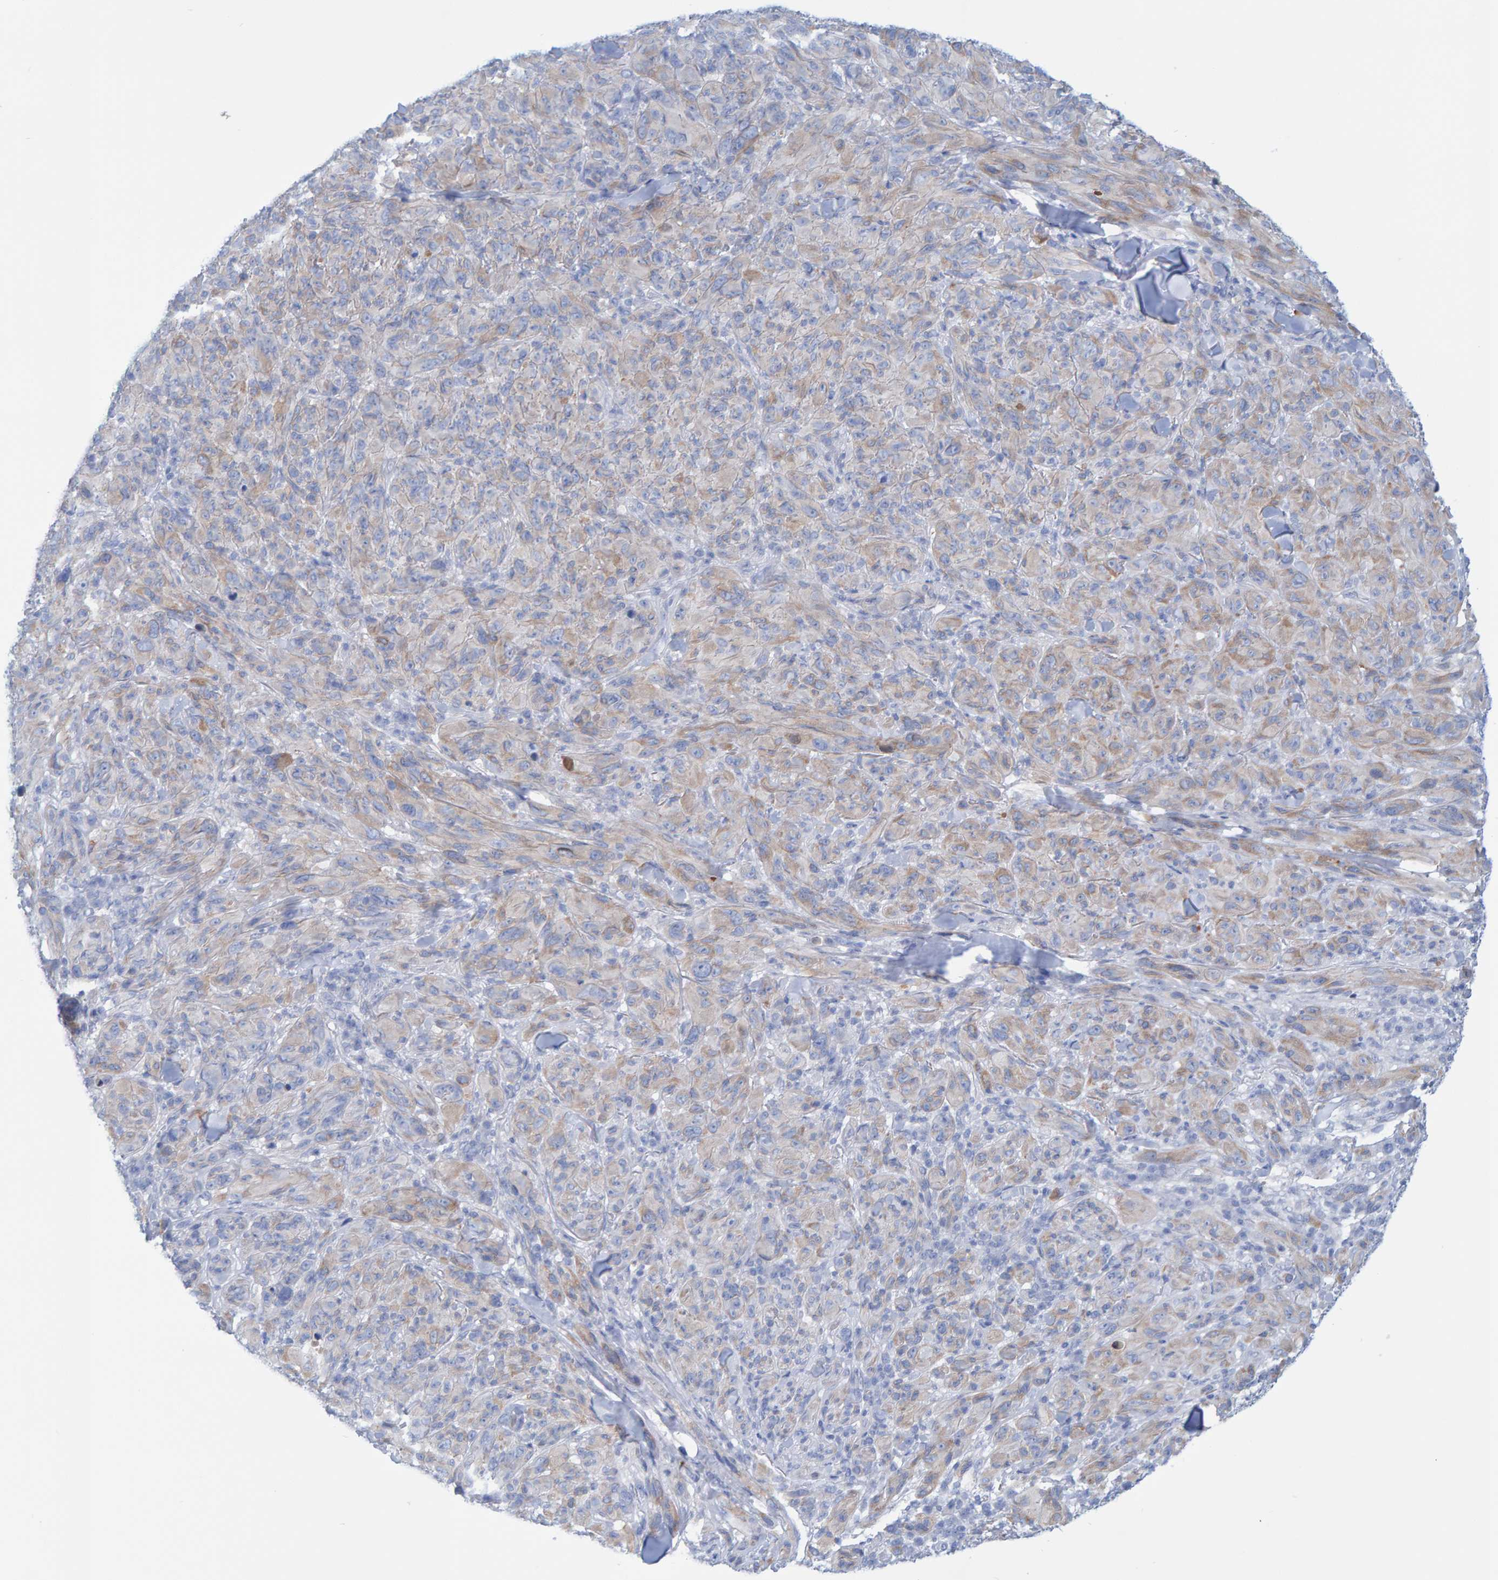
{"staining": {"intensity": "weak", "quantity": "25%-75%", "location": "cytoplasmic/membranous"}, "tissue": "melanoma", "cell_type": "Tumor cells", "image_type": "cancer", "snomed": [{"axis": "morphology", "description": "Malignant melanoma, NOS"}, {"axis": "topography", "description": "Skin of head"}], "caption": "Immunohistochemical staining of human malignant melanoma reveals weak cytoplasmic/membranous protein expression in about 25%-75% of tumor cells.", "gene": "JAKMIP3", "patient": {"sex": "male", "age": 96}}